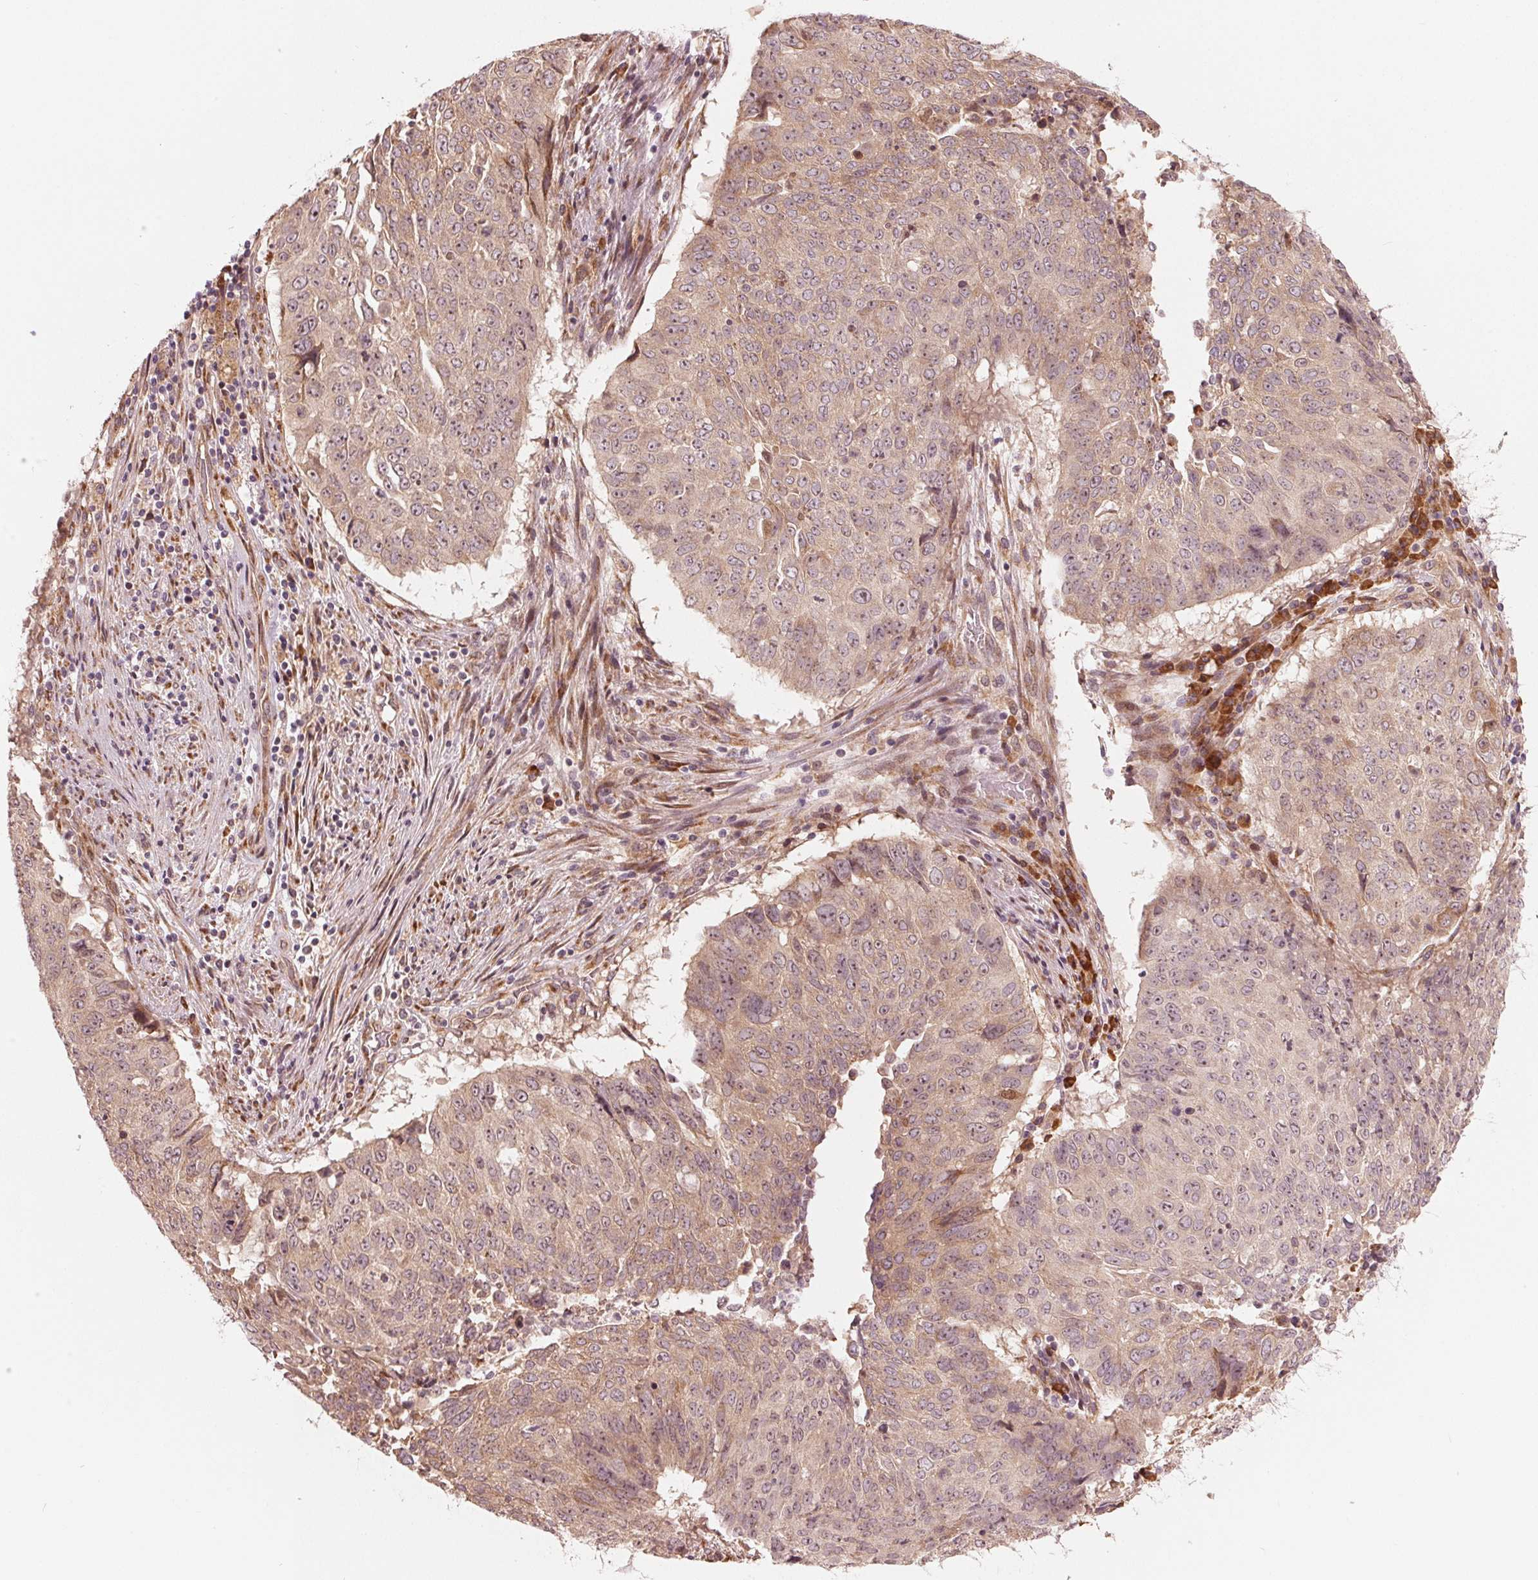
{"staining": {"intensity": "weak", "quantity": "25%-75%", "location": "cytoplasmic/membranous"}, "tissue": "lung cancer", "cell_type": "Tumor cells", "image_type": "cancer", "snomed": [{"axis": "morphology", "description": "Normal tissue, NOS"}, {"axis": "morphology", "description": "Squamous cell carcinoma, NOS"}, {"axis": "topography", "description": "Bronchus"}, {"axis": "topography", "description": "Lung"}], "caption": "High-magnification brightfield microscopy of lung cancer (squamous cell carcinoma) stained with DAB (brown) and counterstained with hematoxylin (blue). tumor cells exhibit weak cytoplasmic/membranous staining is seen in about25%-75% of cells.", "gene": "CMIP", "patient": {"sex": "male", "age": 64}}